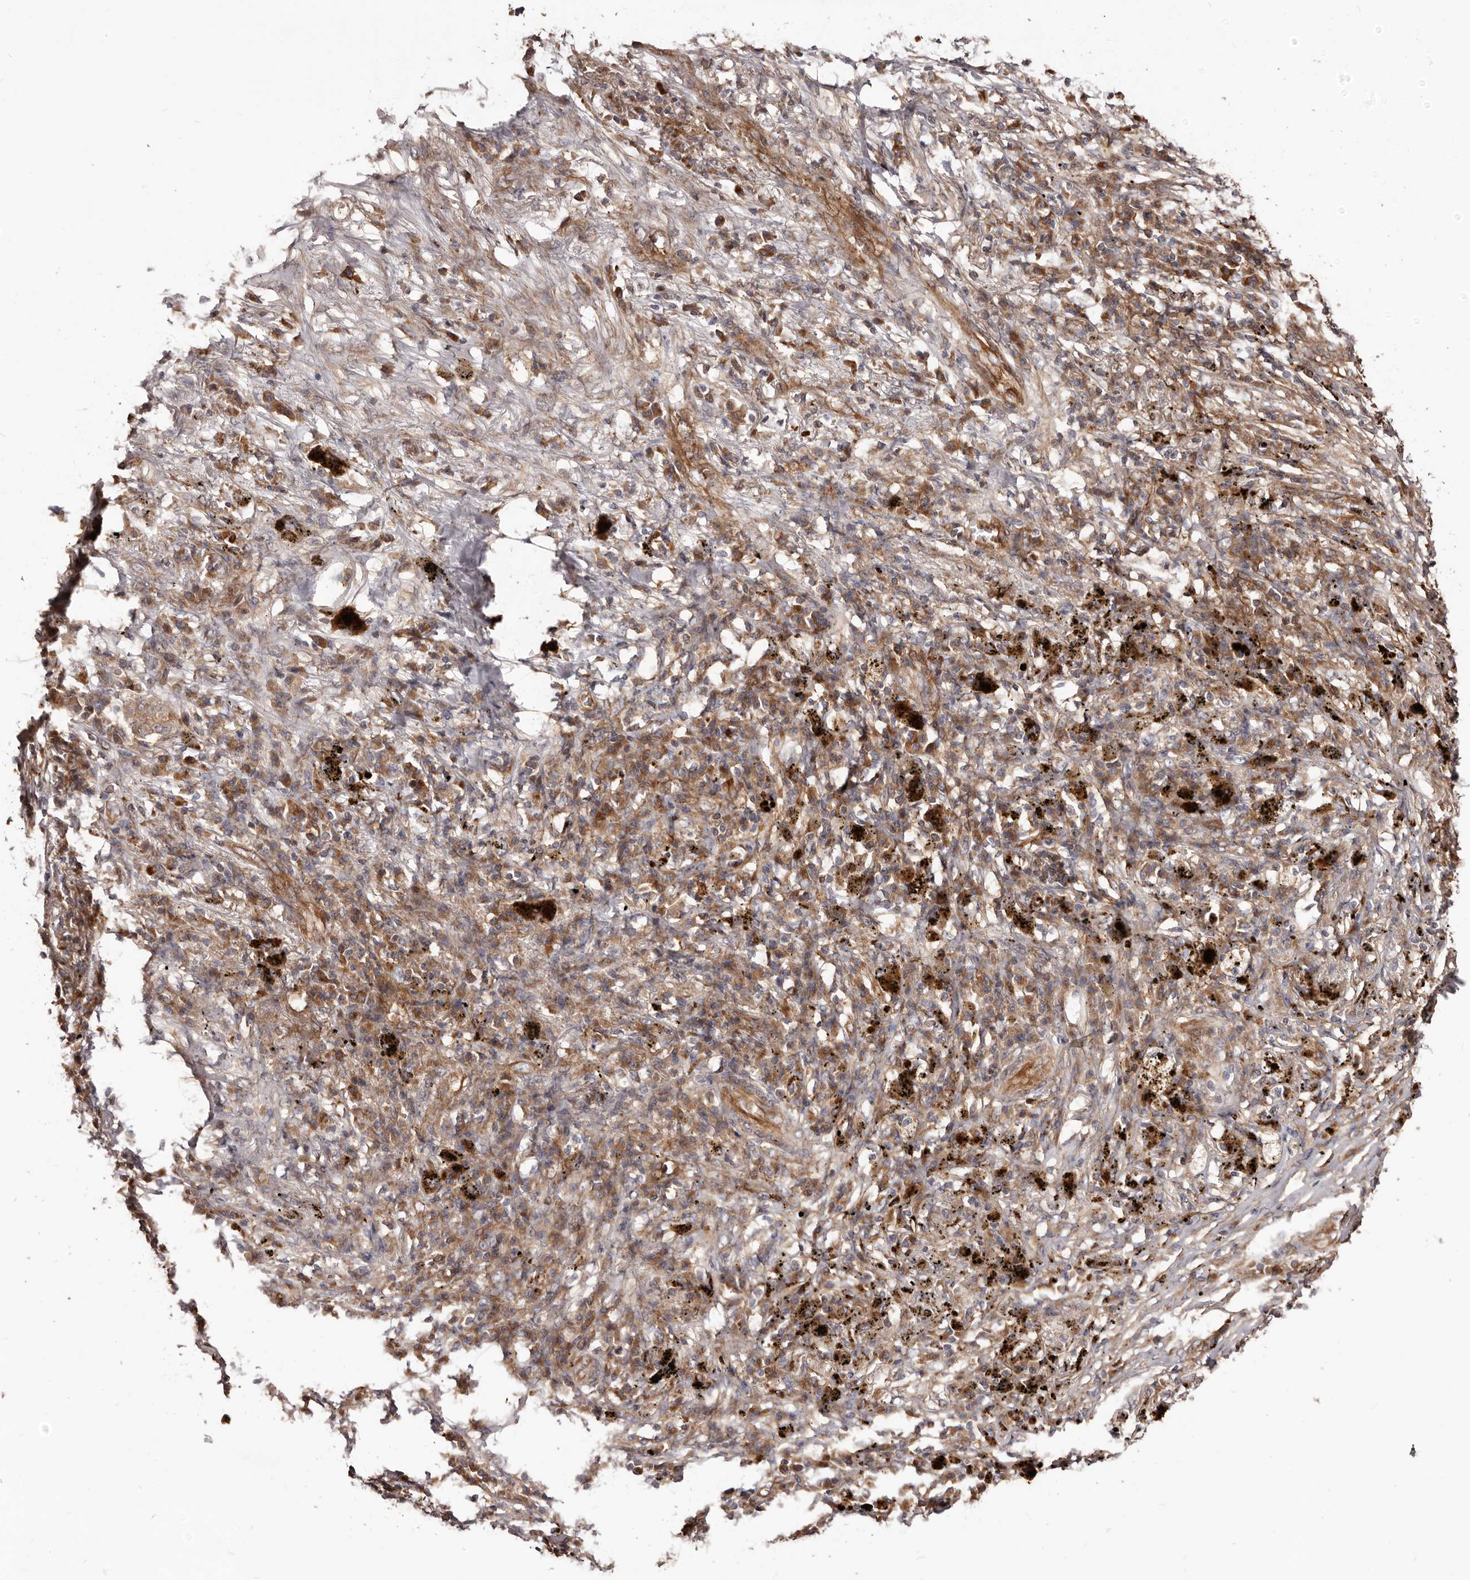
{"staining": {"intensity": "moderate", "quantity": ">75%", "location": "cytoplasmic/membranous"}, "tissue": "lung cancer", "cell_type": "Tumor cells", "image_type": "cancer", "snomed": [{"axis": "morphology", "description": "Squamous cell carcinoma, NOS"}, {"axis": "topography", "description": "Lung"}], "caption": "An IHC histopathology image of tumor tissue is shown. Protein staining in brown highlights moderate cytoplasmic/membranous positivity in lung squamous cell carcinoma within tumor cells.", "gene": "GTPBP1", "patient": {"sex": "female", "age": 63}}